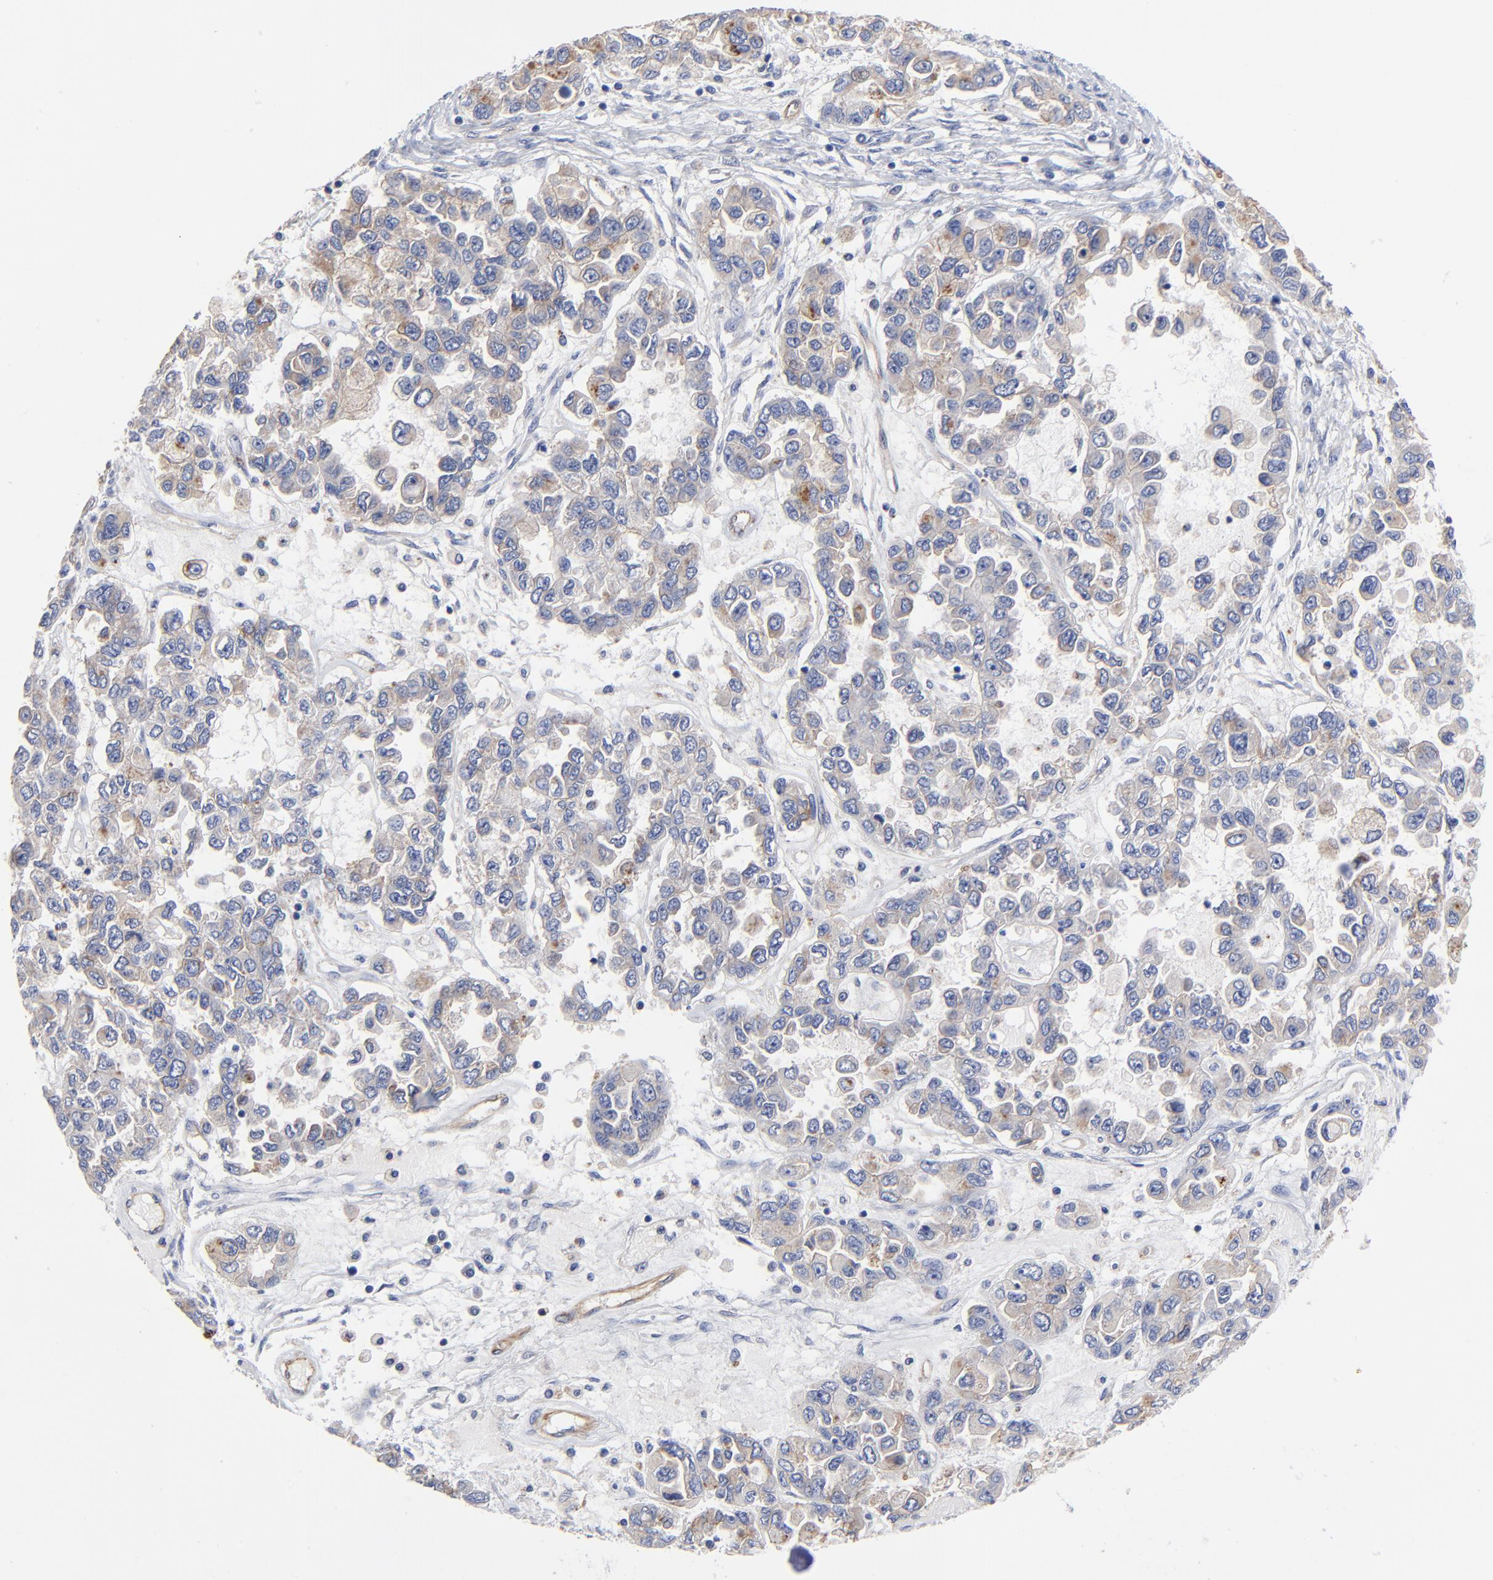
{"staining": {"intensity": "weak", "quantity": ">75%", "location": "cytoplasmic/membranous"}, "tissue": "ovarian cancer", "cell_type": "Tumor cells", "image_type": "cancer", "snomed": [{"axis": "morphology", "description": "Cystadenocarcinoma, serous, NOS"}, {"axis": "topography", "description": "Ovary"}], "caption": "This is a micrograph of IHC staining of ovarian cancer, which shows weak expression in the cytoplasmic/membranous of tumor cells.", "gene": "FBXL2", "patient": {"sex": "female", "age": 84}}